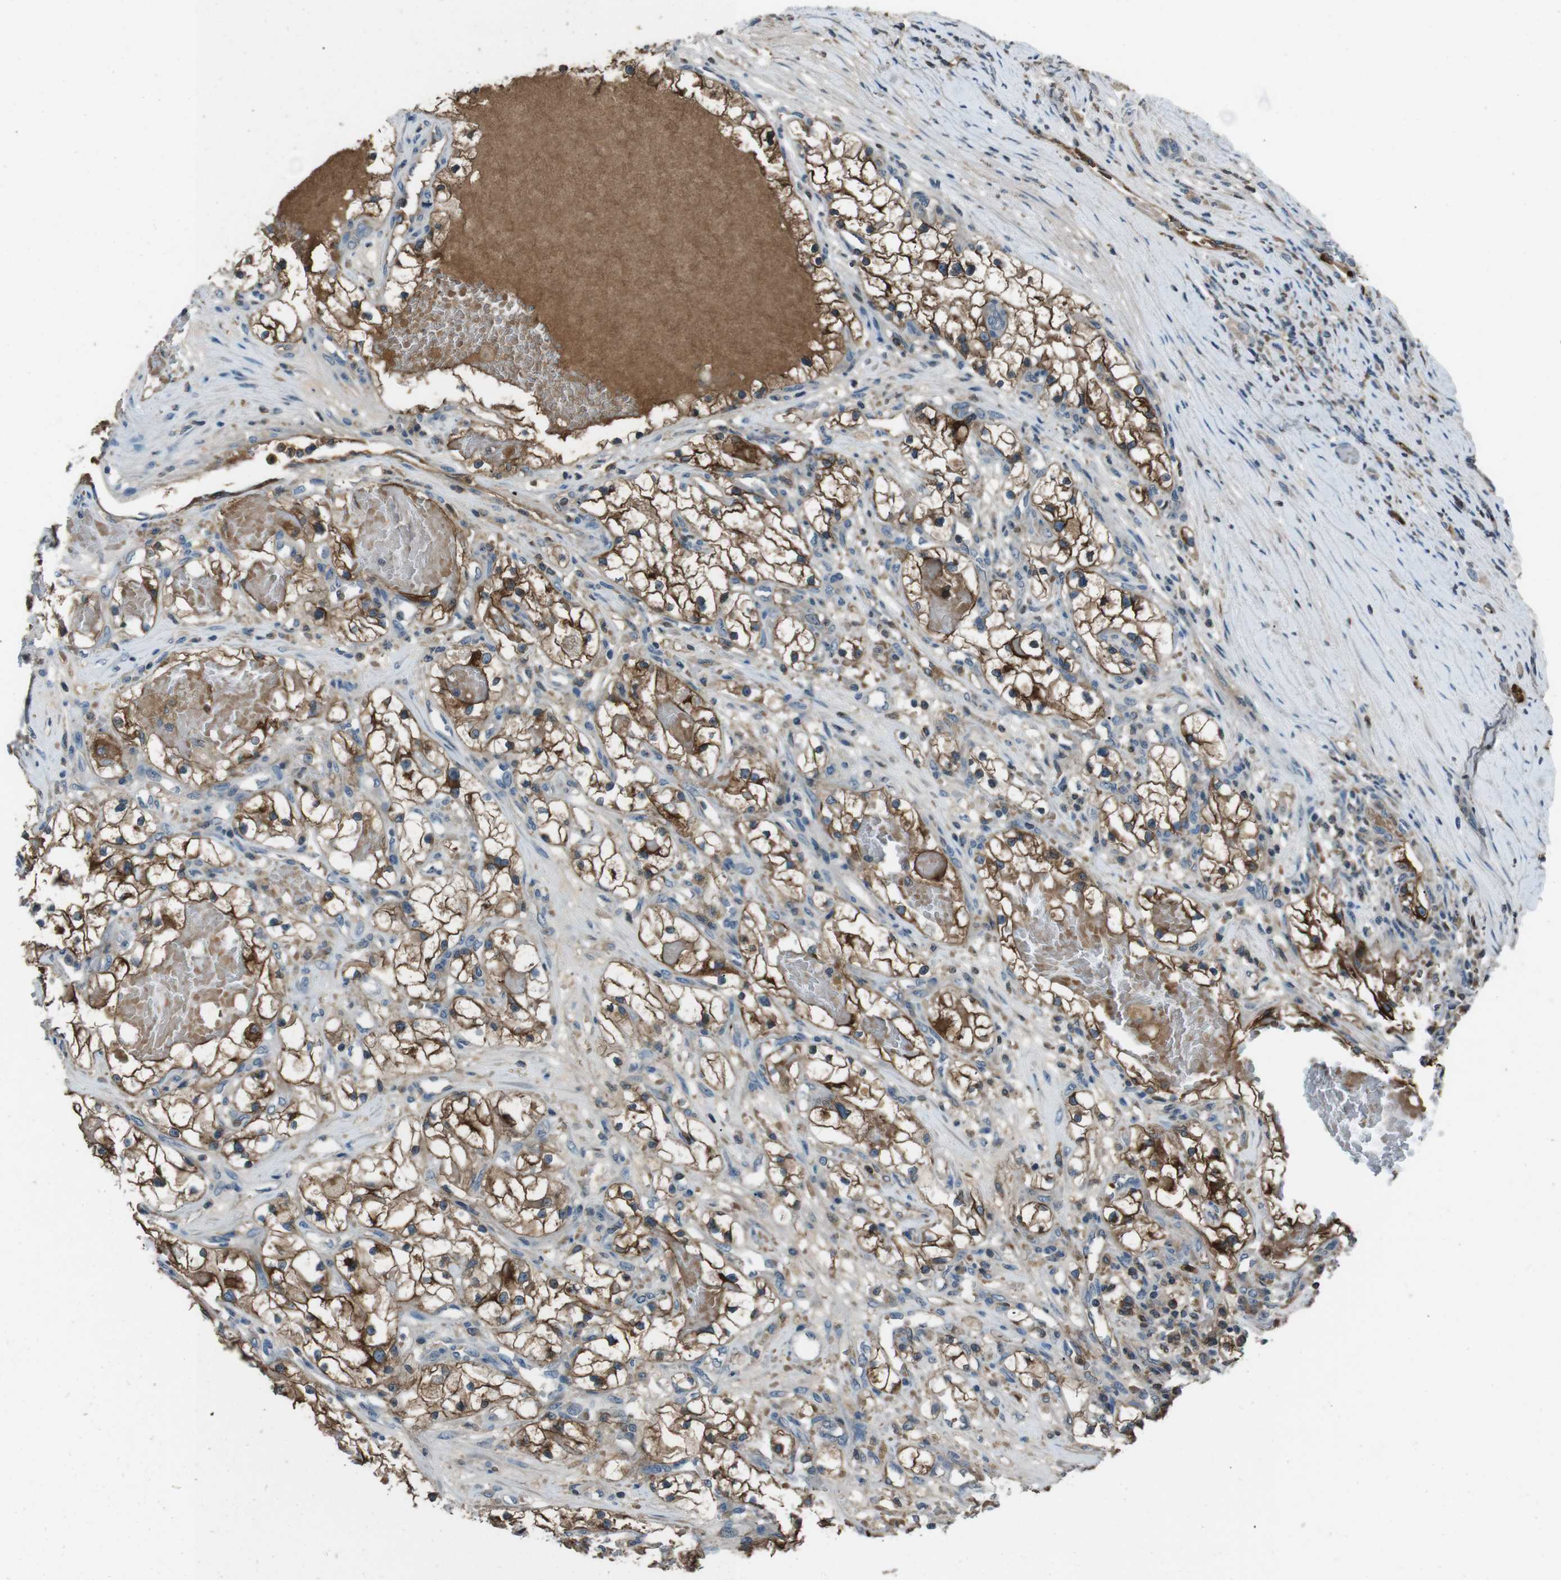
{"staining": {"intensity": "moderate", "quantity": ">75%", "location": "cytoplasmic/membranous"}, "tissue": "renal cancer", "cell_type": "Tumor cells", "image_type": "cancer", "snomed": [{"axis": "morphology", "description": "Adenocarcinoma, NOS"}, {"axis": "topography", "description": "Kidney"}], "caption": "Tumor cells reveal medium levels of moderate cytoplasmic/membranous staining in about >75% of cells in renal cancer. Immunohistochemistry (ihc) stains the protein in brown and the nuclei are stained blue.", "gene": "UGT1A6", "patient": {"sex": "male", "age": 68}}